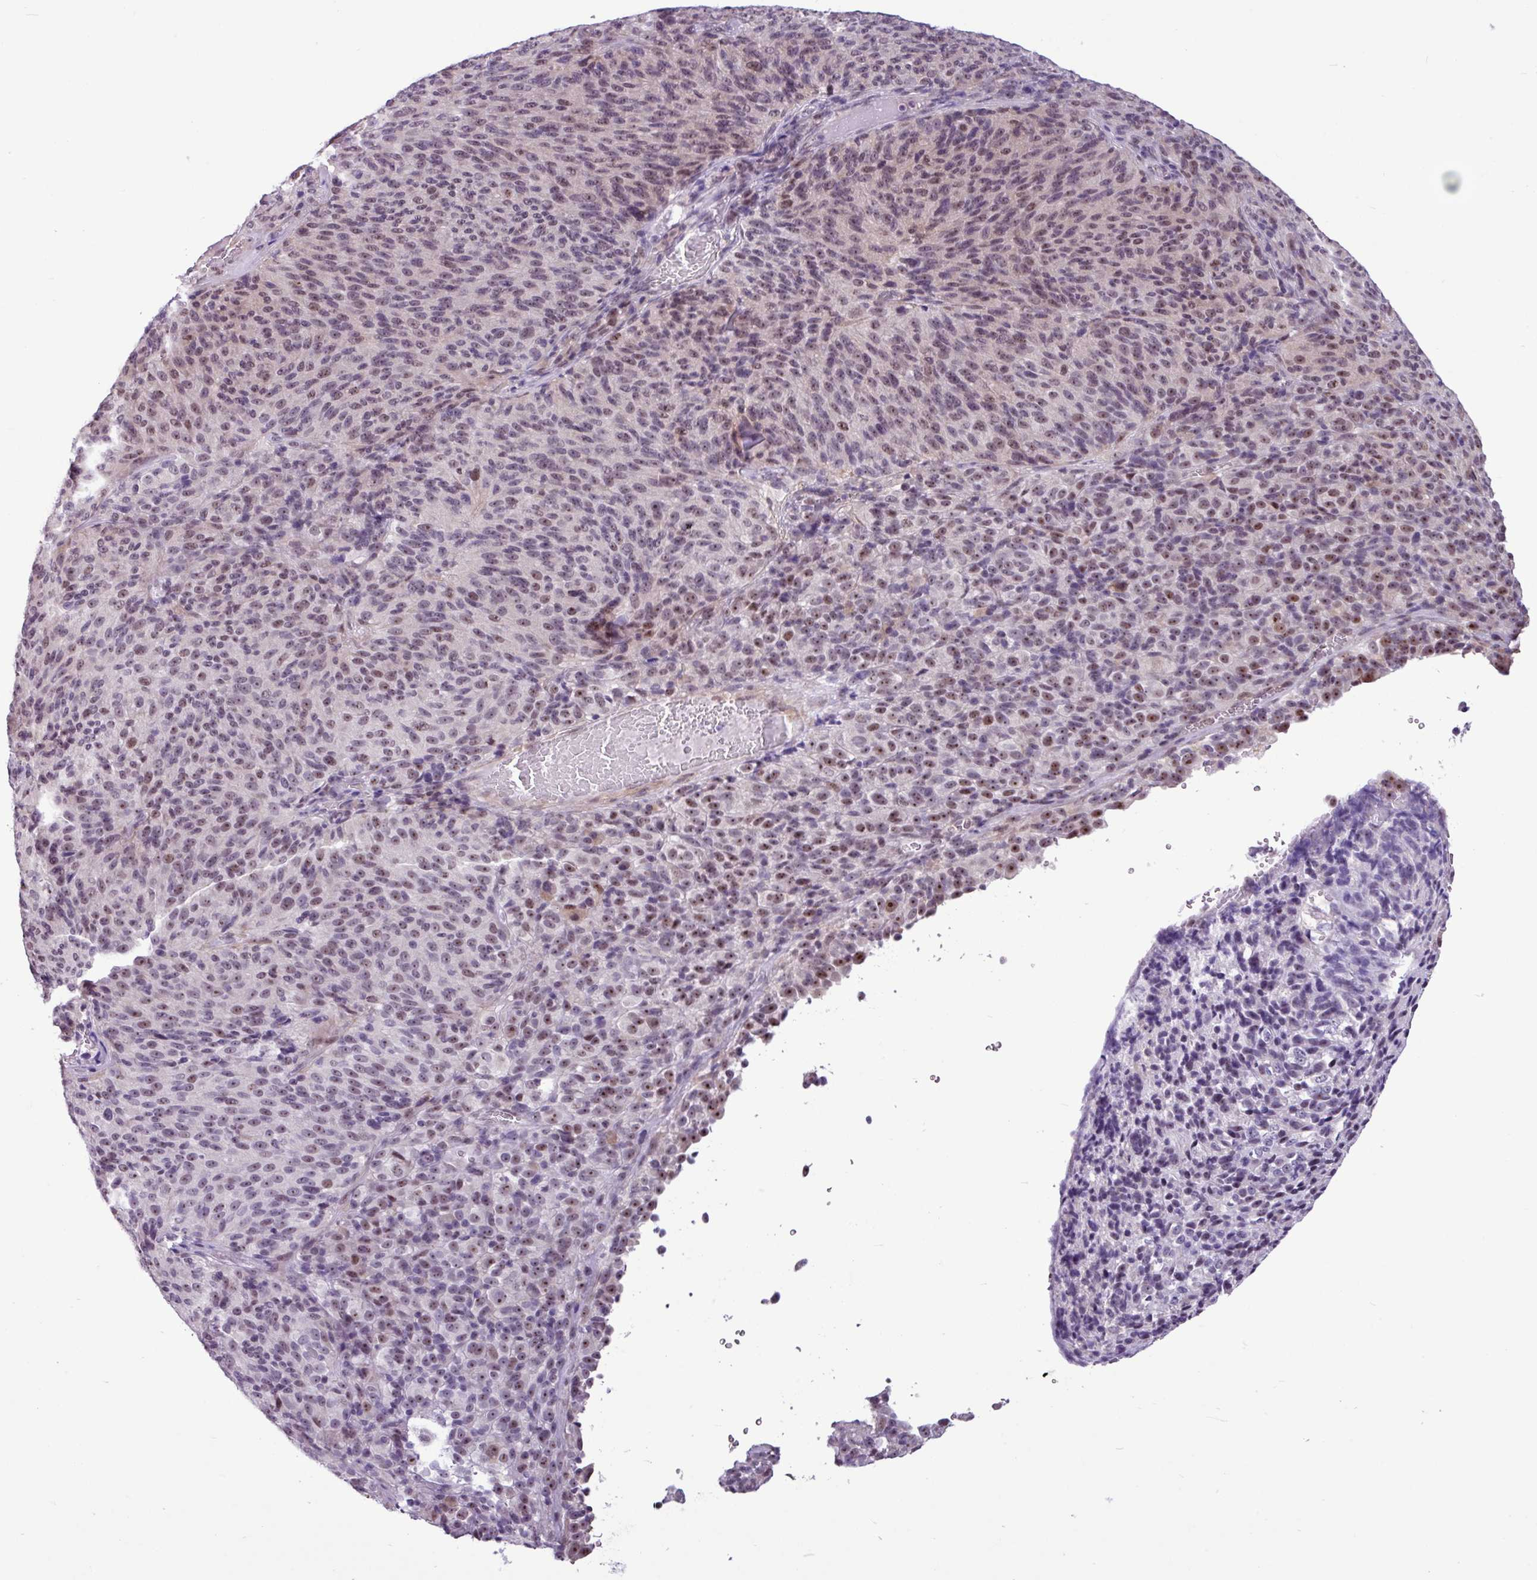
{"staining": {"intensity": "moderate", "quantity": "<25%", "location": "nuclear"}, "tissue": "melanoma", "cell_type": "Tumor cells", "image_type": "cancer", "snomed": [{"axis": "morphology", "description": "Malignant melanoma, Metastatic site"}, {"axis": "topography", "description": "Brain"}], "caption": "Moderate nuclear protein expression is present in about <25% of tumor cells in malignant melanoma (metastatic site).", "gene": "UTP18", "patient": {"sex": "female", "age": 56}}